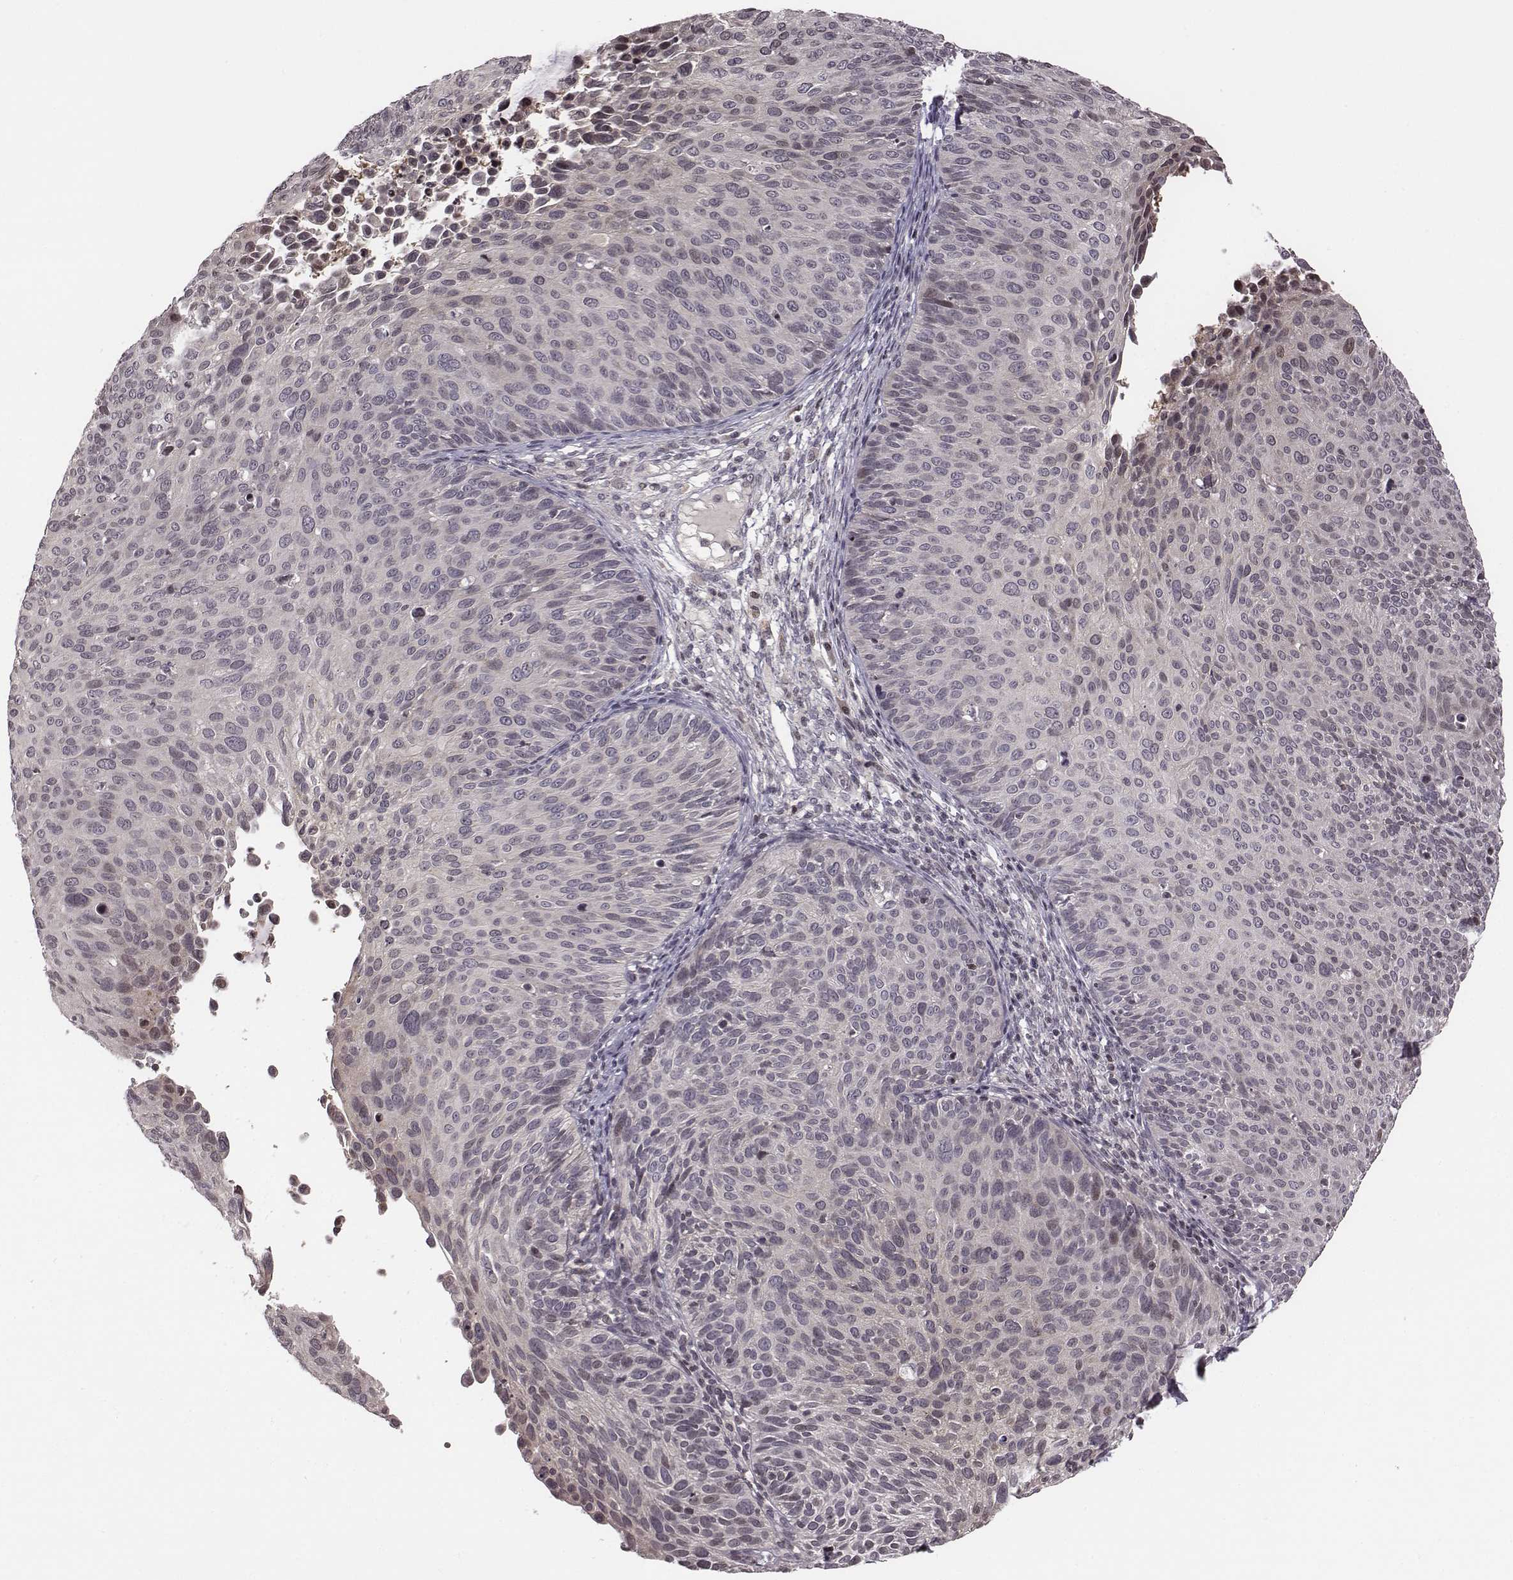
{"staining": {"intensity": "negative", "quantity": "none", "location": "none"}, "tissue": "cervical cancer", "cell_type": "Tumor cells", "image_type": "cancer", "snomed": [{"axis": "morphology", "description": "Squamous cell carcinoma, NOS"}, {"axis": "topography", "description": "Cervix"}], "caption": "This is an immunohistochemistry (IHC) micrograph of human cervical cancer (squamous cell carcinoma). There is no staining in tumor cells.", "gene": "GRM4", "patient": {"sex": "female", "age": 36}}